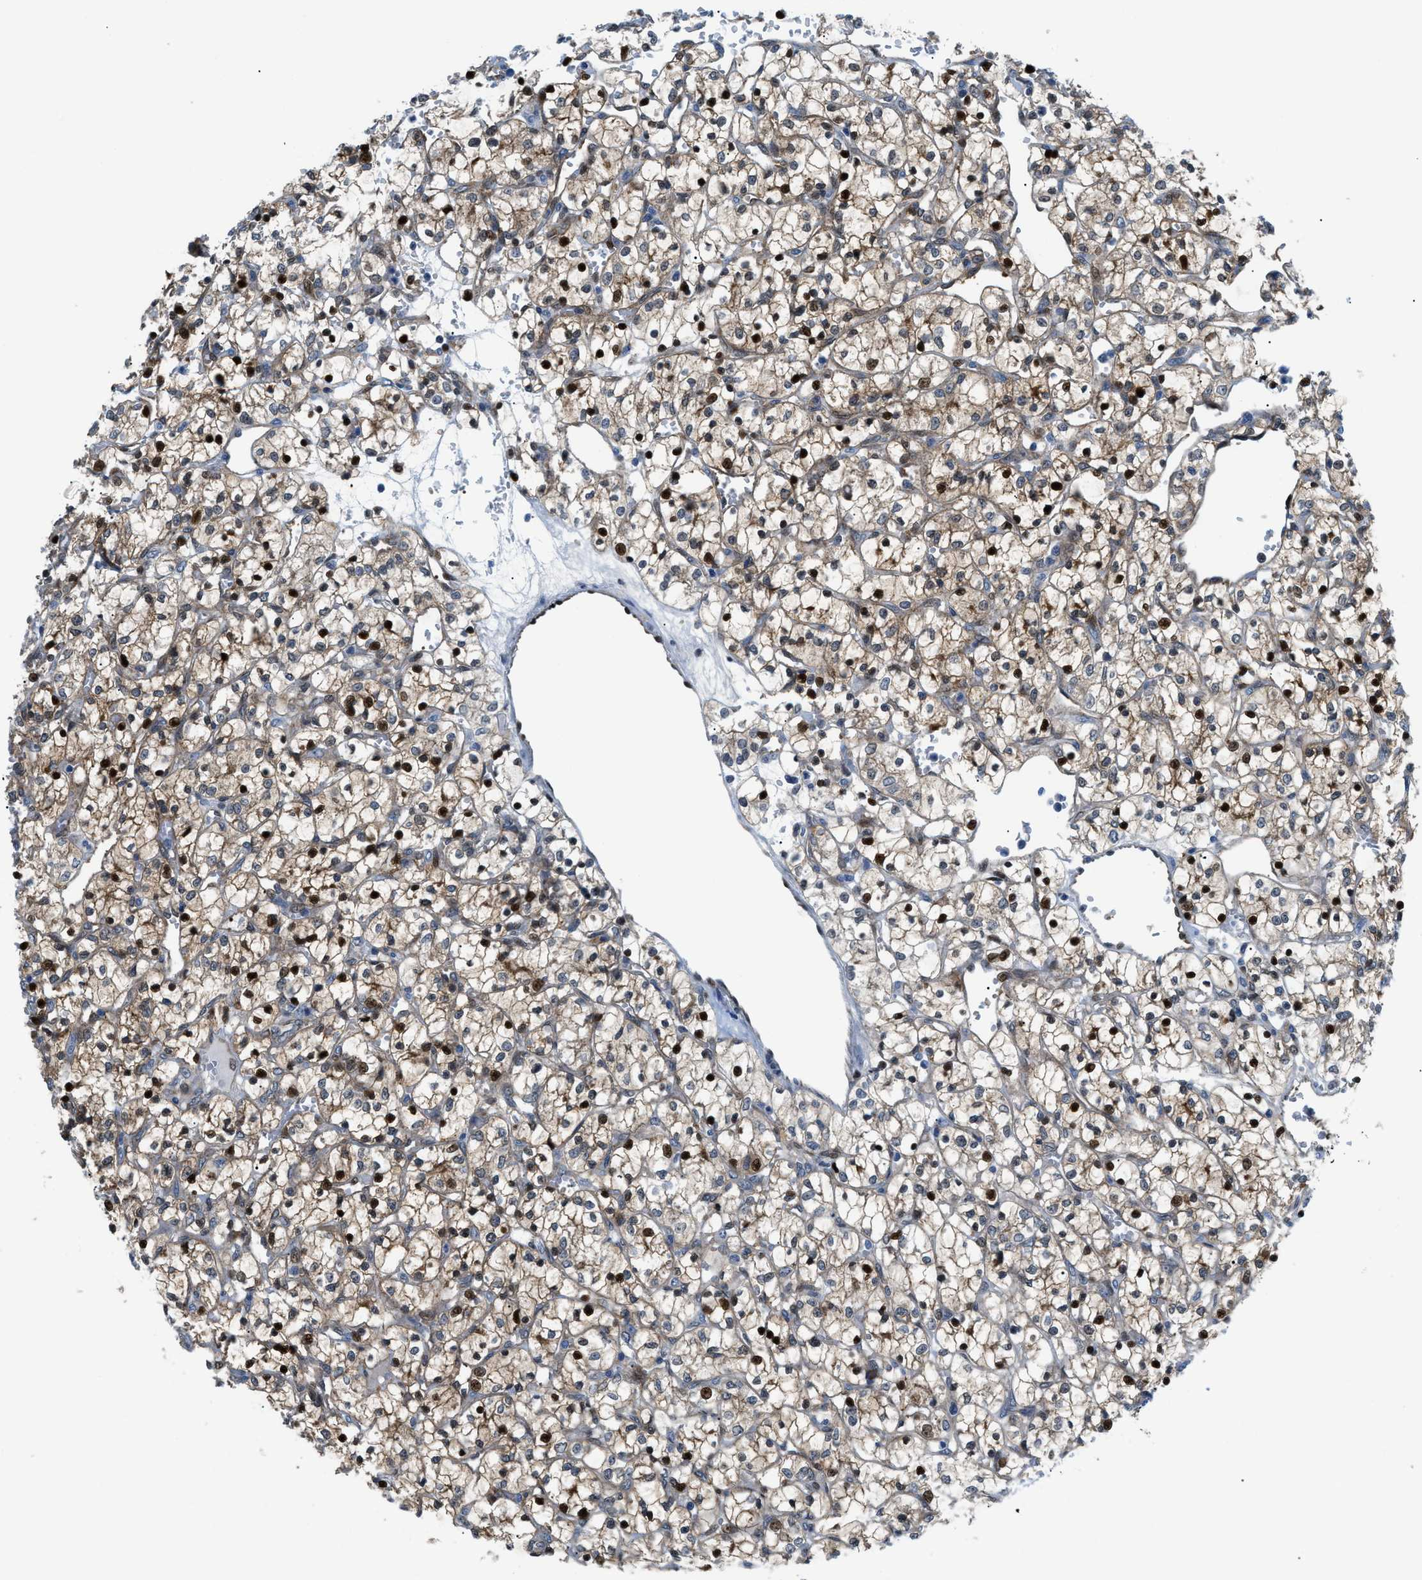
{"staining": {"intensity": "strong", "quantity": ">75%", "location": "cytoplasmic/membranous,nuclear"}, "tissue": "renal cancer", "cell_type": "Tumor cells", "image_type": "cancer", "snomed": [{"axis": "morphology", "description": "Adenocarcinoma, NOS"}, {"axis": "topography", "description": "Kidney"}], "caption": "Immunohistochemistry (IHC) image of human renal adenocarcinoma stained for a protein (brown), which demonstrates high levels of strong cytoplasmic/membranous and nuclear positivity in about >75% of tumor cells.", "gene": "YWHAE", "patient": {"sex": "female", "age": 69}}